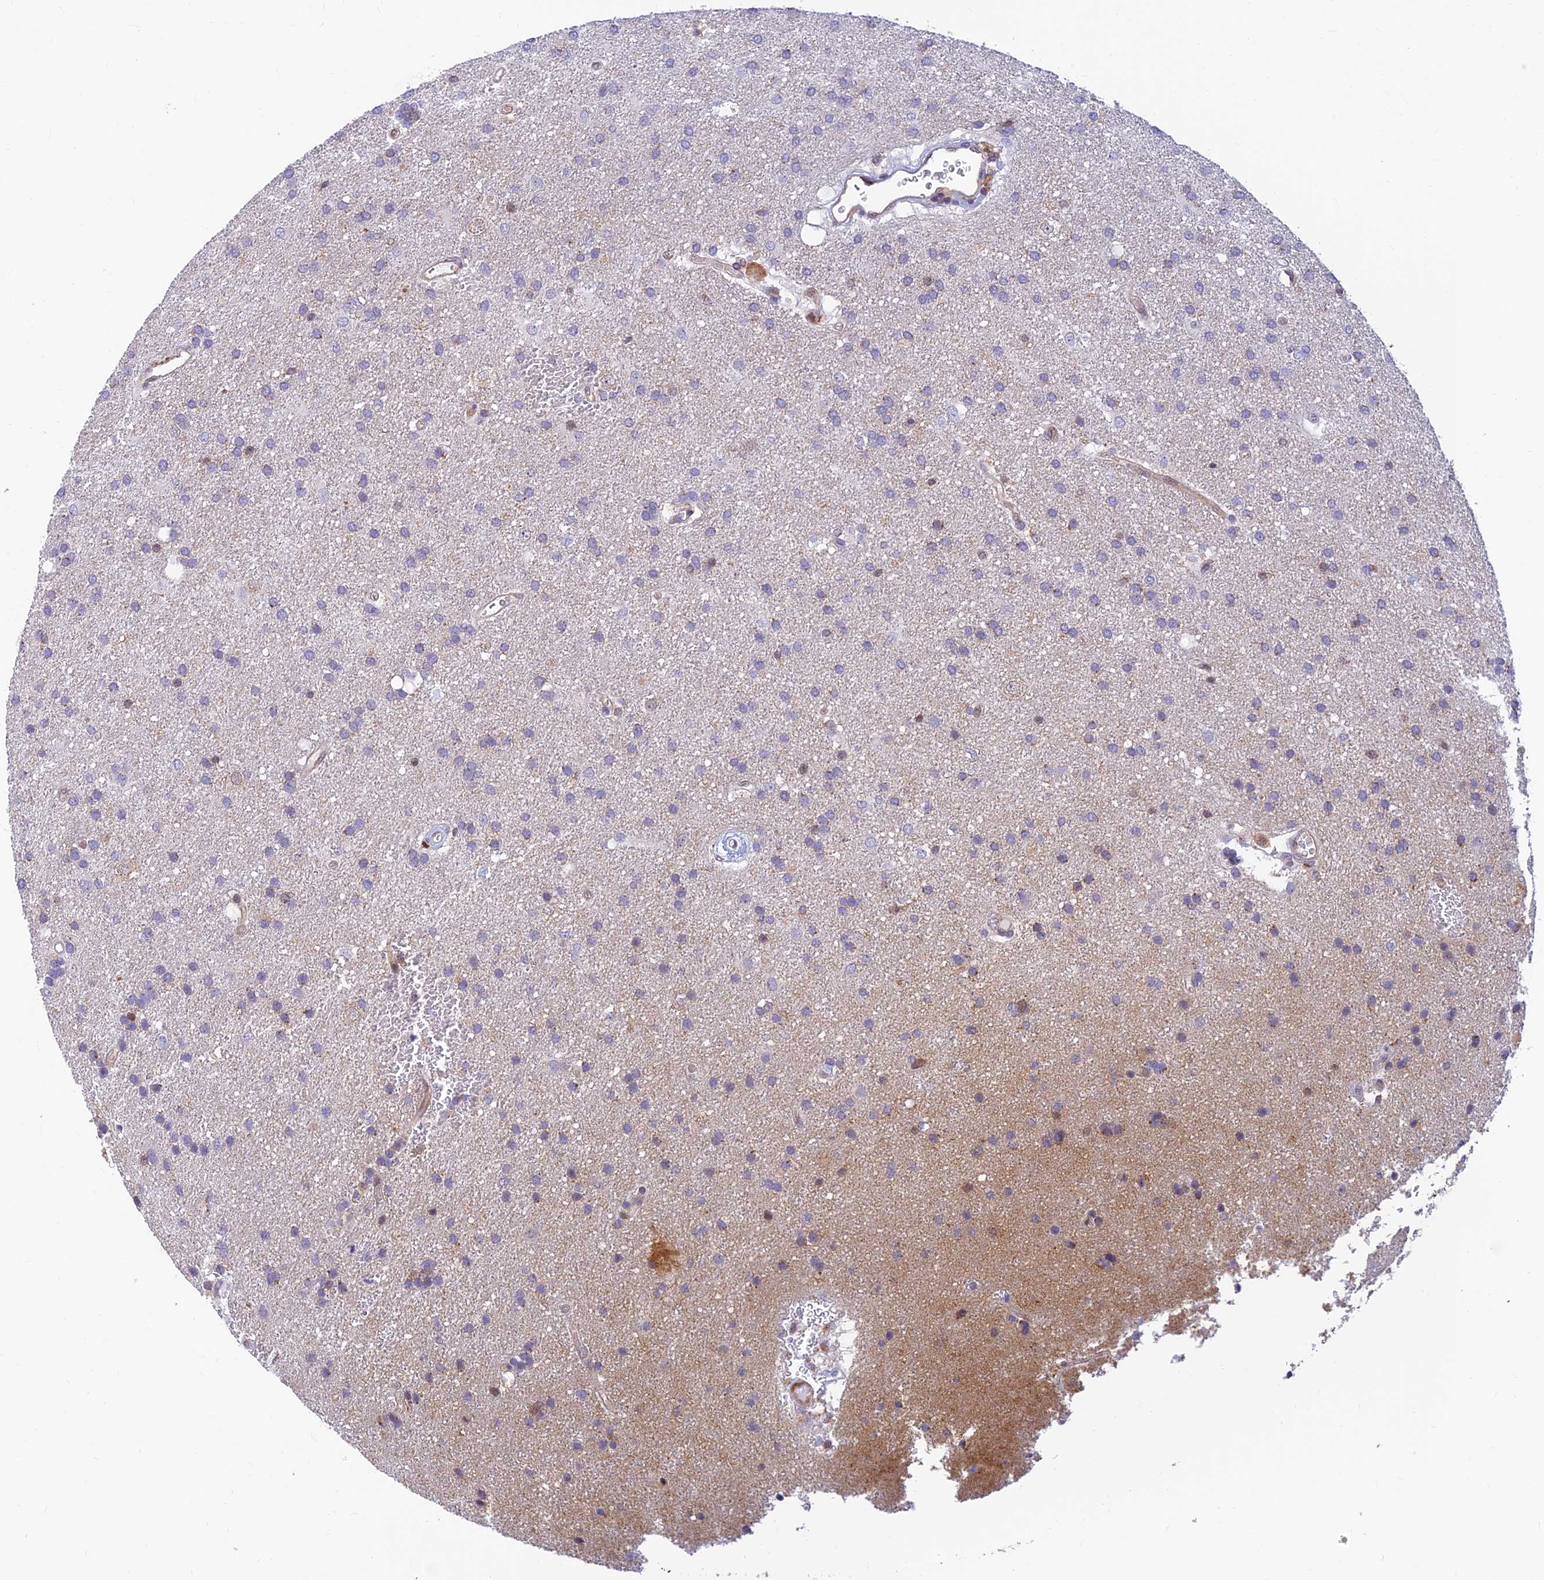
{"staining": {"intensity": "negative", "quantity": "none", "location": "none"}, "tissue": "glioma", "cell_type": "Tumor cells", "image_type": "cancer", "snomed": [{"axis": "morphology", "description": "Glioma, malignant, Low grade"}, {"axis": "topography", "description": "Brain"}], "caption": "Image shows no significant protein positivity in tumor cells of malignant low-grade glioma.", "gene": "LYSMD2", "patient": {"sex": "male", "age": 66}}